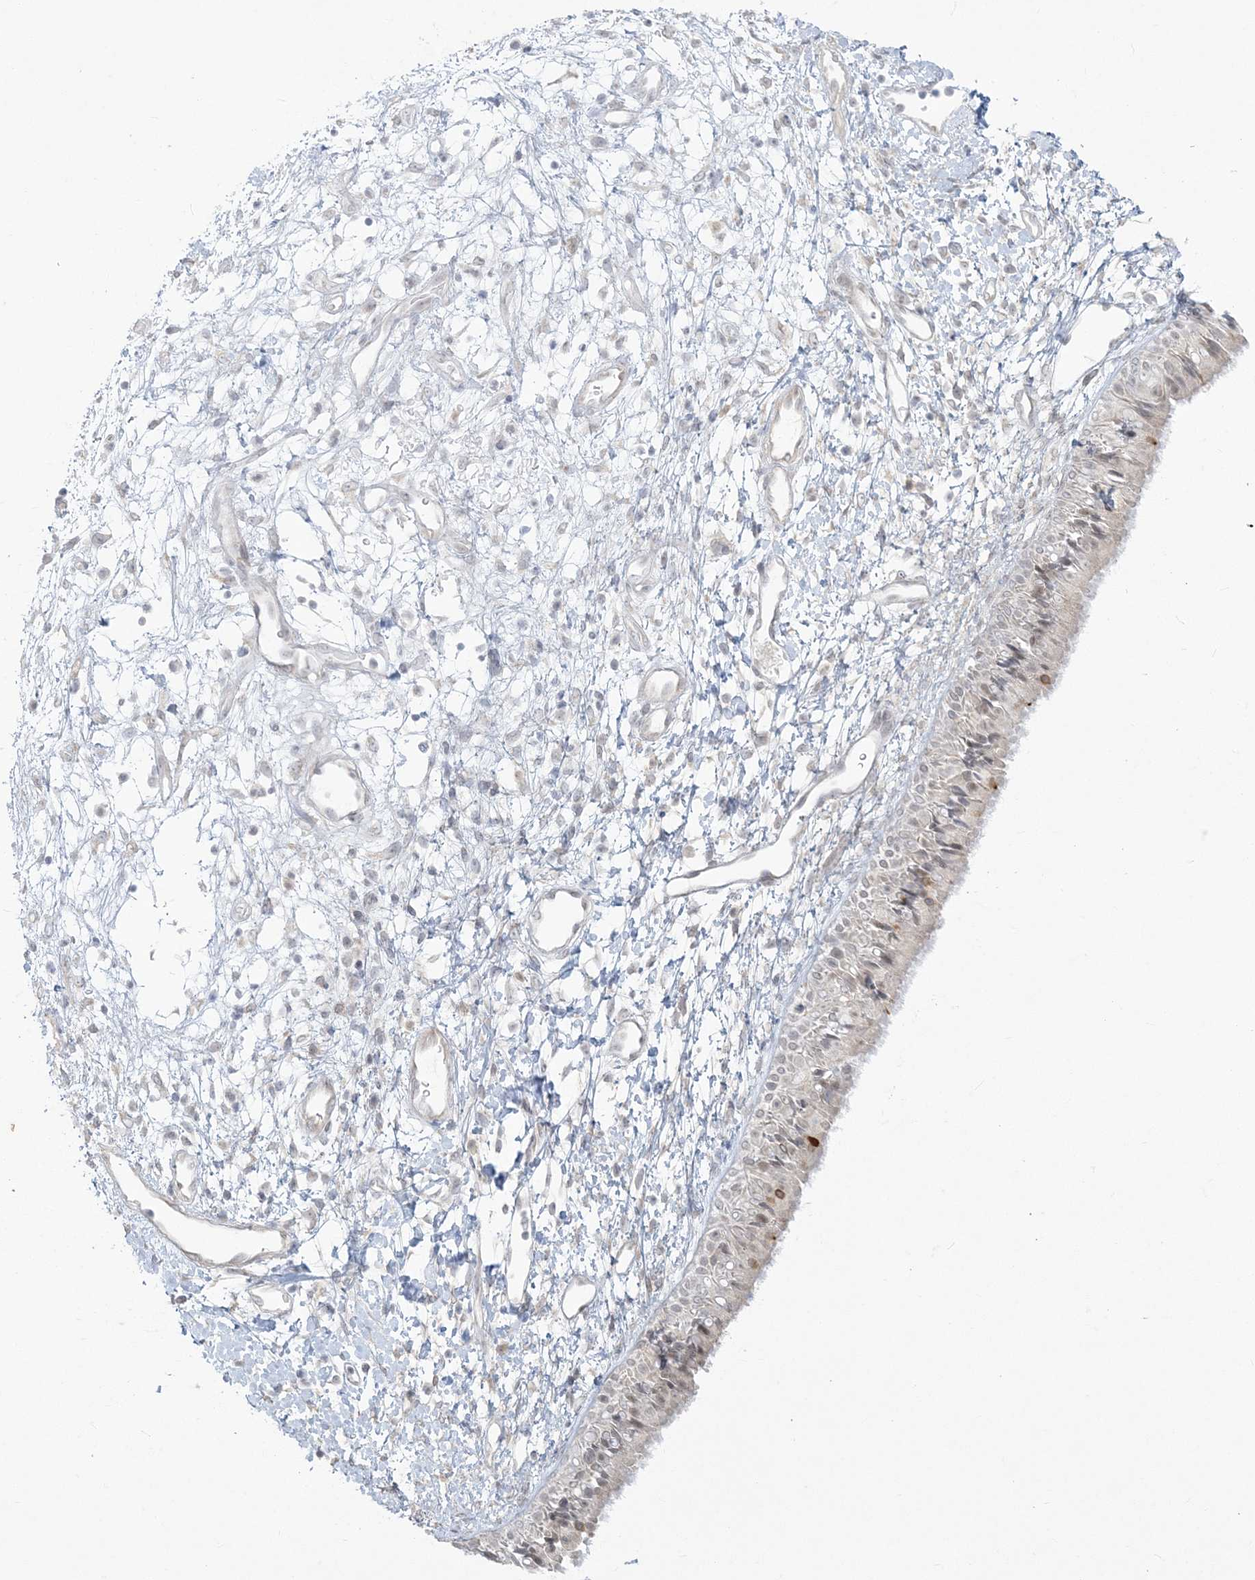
{"staining": {"intensity": "negative", "quantity": "none", "location": "none"}, "tissue": "nasopharynx", "cell_type": "Respiratory epithelial cells", "image_type": "normal", "snomed": [{"axis": "morphology", "description": "Normal tissue, NOS"}, {"axis": "topography", "description": "Nasopharynx"}], "caption": "This image is of normal nasopharynx stained with immunohistochemistry (IHC) to label a protein in brown with the nuclei are counter-stained blue. There is no expression in respiratory epithelial cells.", "gene": "ZC3H6", "patient": {"sex": "male", "age": 22}}